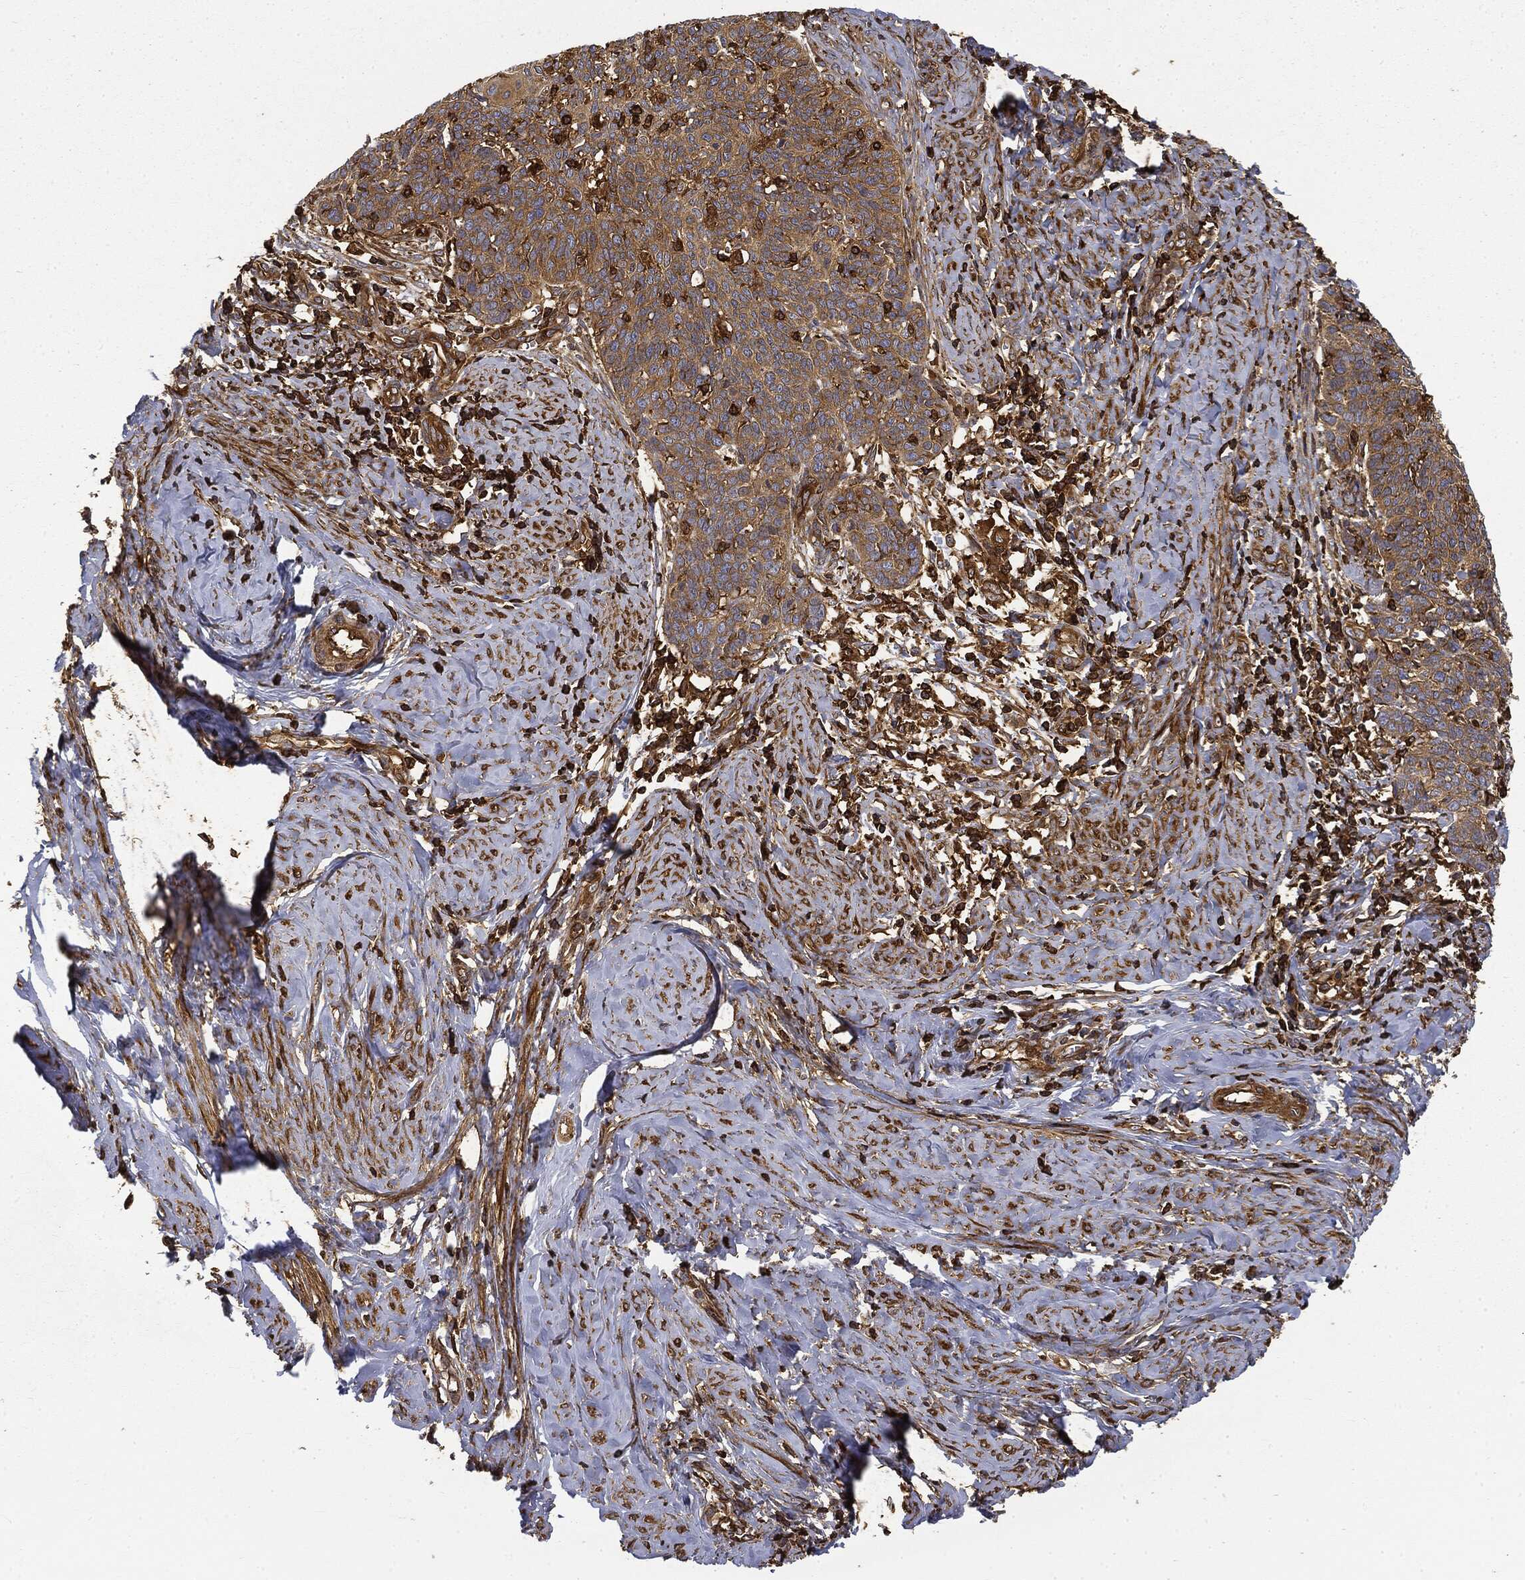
{"staining": {"intensity": "strong", "quantity": "25%-75%", "location": "cytoplasmic/membranous"}, "tissue": "cervical cancer", "cell_type": "Tumor cells", "image_type": "cancer", "snomed": [{"axis": "morphology", "description": "Normal tissue, NOS"}, {"axis": "morphology", "description": "Squamous cell carcinoma, NOS"}, {"axis": "topography", "description": "Cervix"}], "caption": "Approximately 25%-75% of tumor cells in cervical cancer demonstrate strong cytoplasmic/membranous protein positivity as visualized by brown immunohistochemical staining.", "gene": "WDR1", "patient": {"sex": "female", "age": 39}}